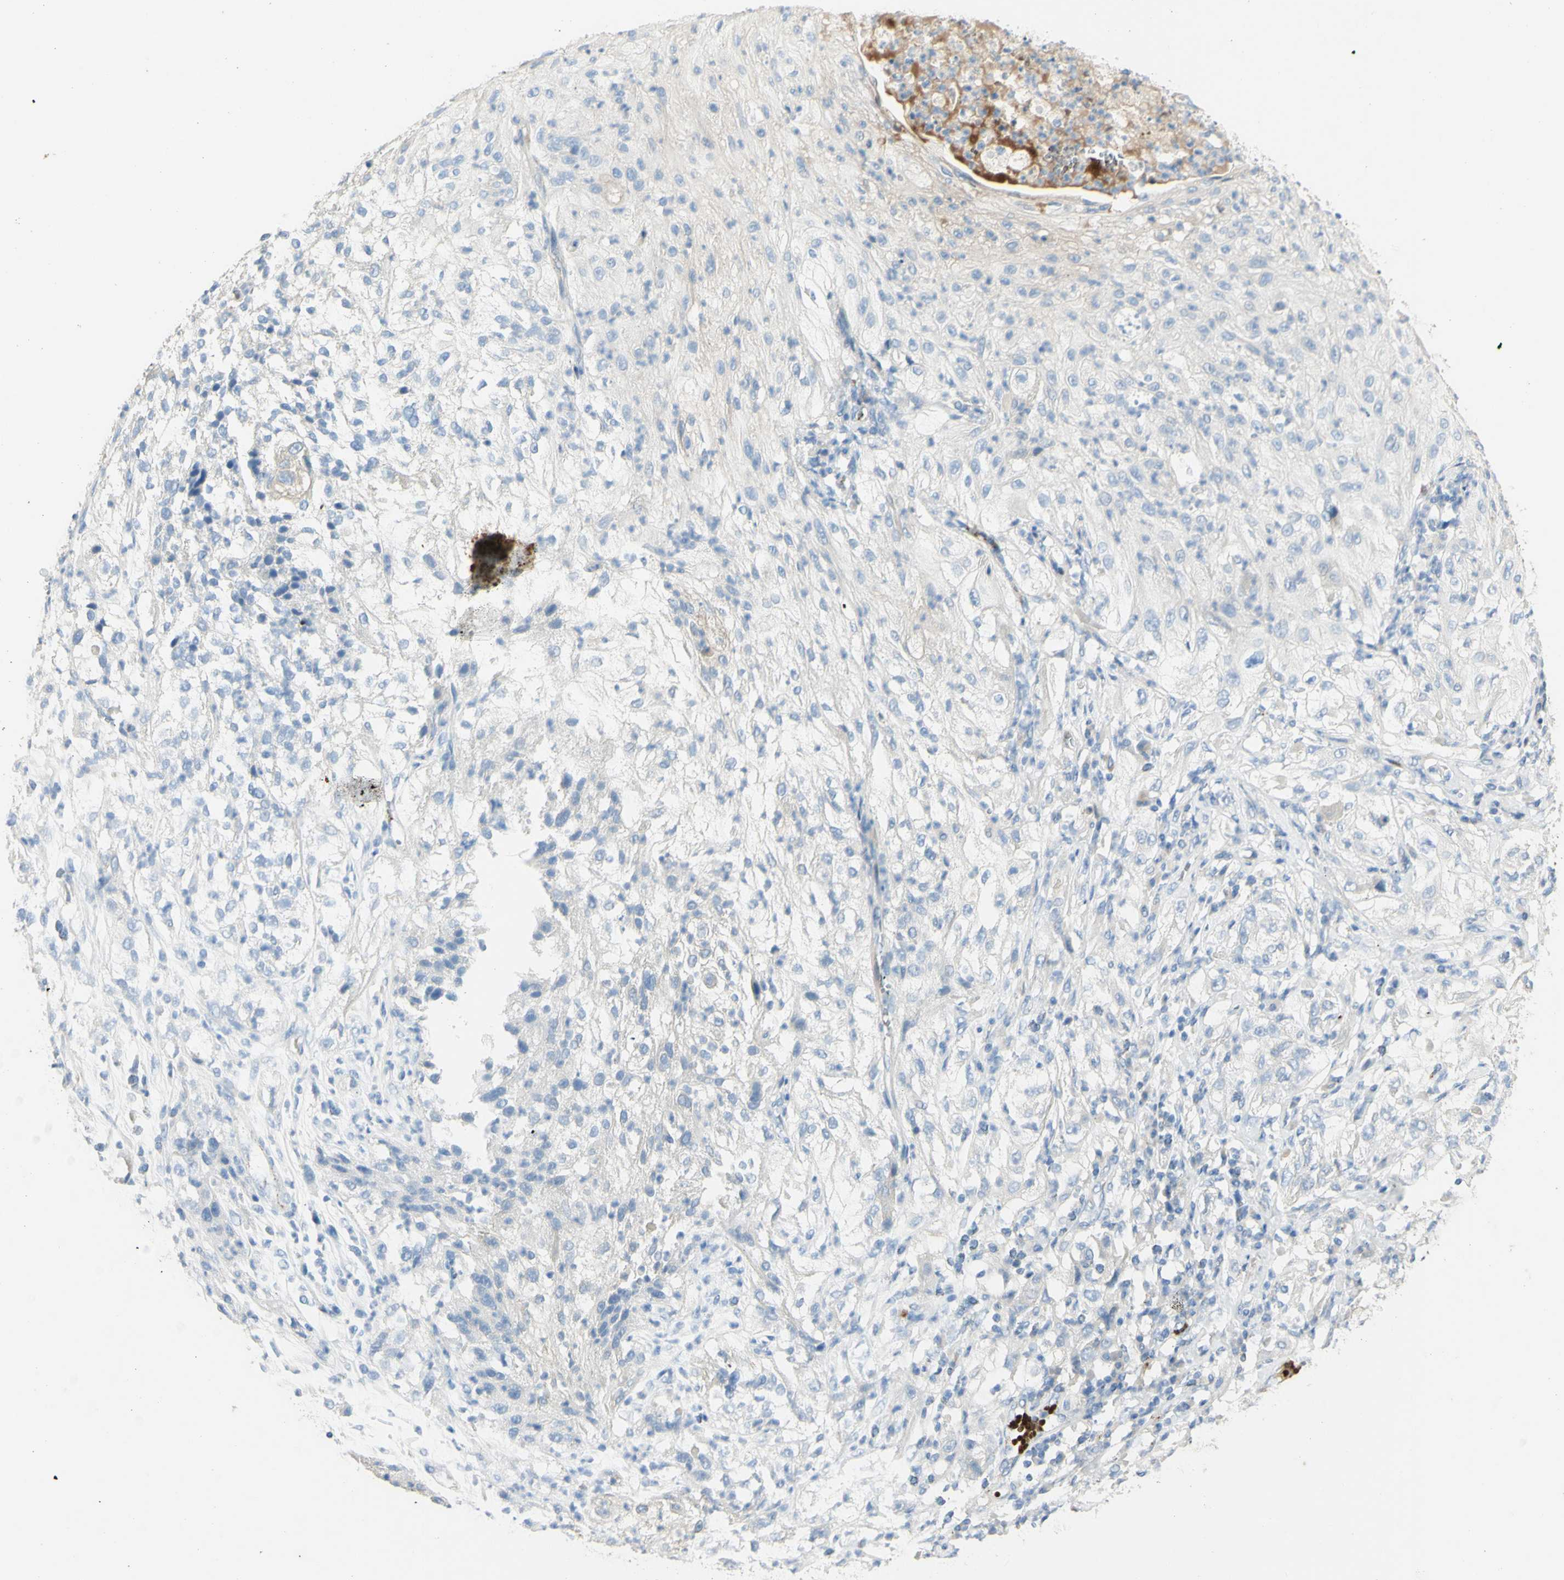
{"staining": {"intensity": "negative", "quantity": "none", "location": "none"}, "tissue": "lung cancer", "cell_type": "Tumor cells", "image_type": "cancer", "snomed": [{"axis": "morphology", "description": "Inflammation, NOS"}, {"axis": "morphology", "description": "Squamous cell carcinoma, NOS"}, {"axis": "topography", "description": "Lymph node"}, {"axis": "topography", "description": "Soft tissue"}, {"axis": "topography", "description": "Lung"}], "caption": "Immunohistochemical staining of human lung cancer reveals no significant positivity in tumor cells. The staining is performed using DAB brown chromogen with nuclei counter-stained in using hematoxylin.", "gene": "GAN", "patient": {"sex": "male", "age": 66}}